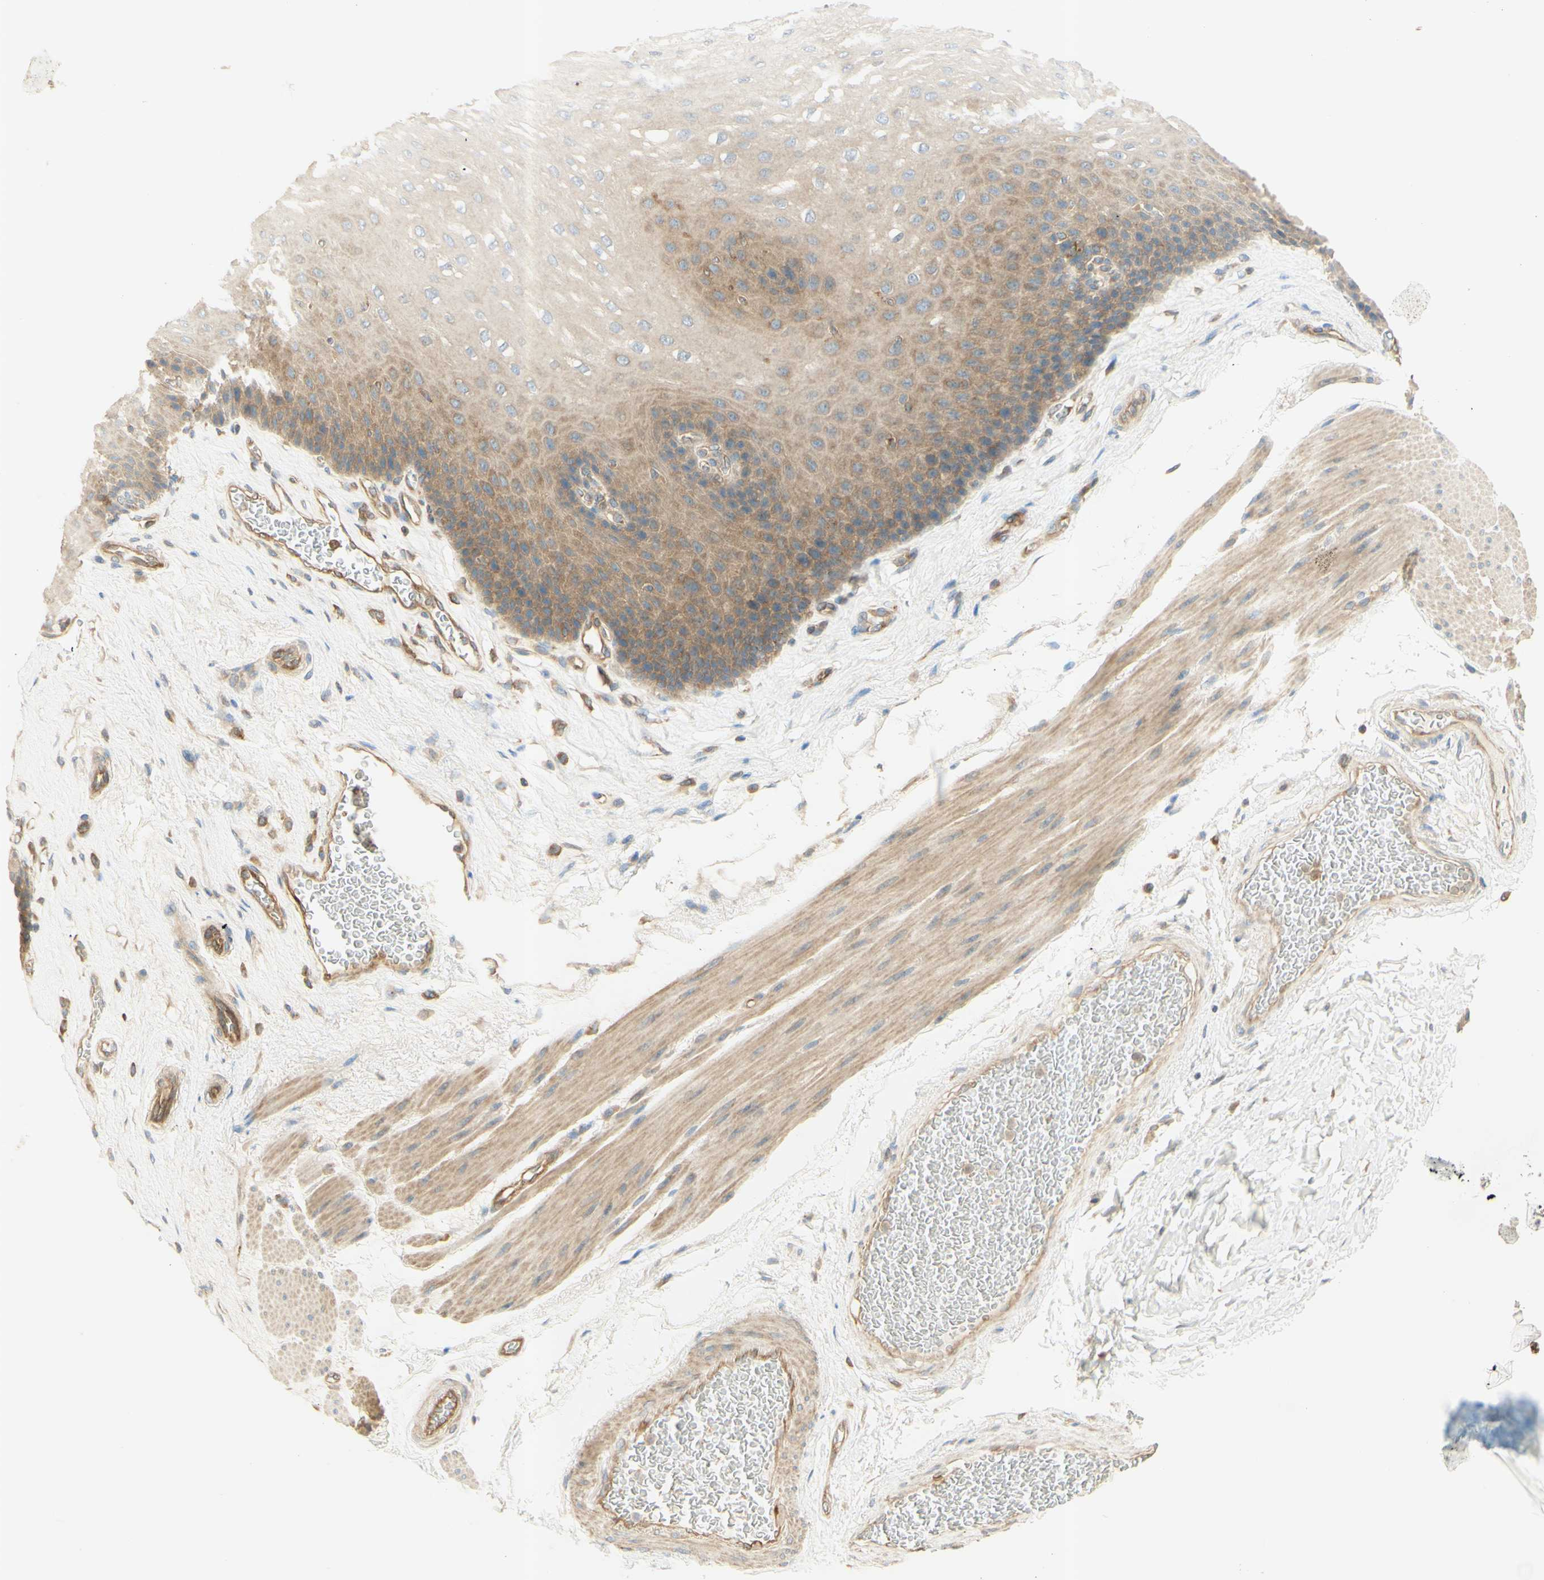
{"staining": {"intensity": "moderate", "quantity": ">75%", "location": "cytoplasmic/membranous"}, "tissue": "esophagus", "cell_type": "Squamous epithelial cells", "image_type": "normal", "snomed": [{"axis": "morphology", "description": "Normal tissue, NOS"}, {"axis": "topography", "description": "Esophagus"}], "caption": "A brown stain shows moderate cytoplasmic/membranous staining of a protein in squamous epithelial cells of normal human esophagus. Nuclei are stained in blue.", "gene": "IKBKG", "patient": {"sex": "female", "age": 72}}